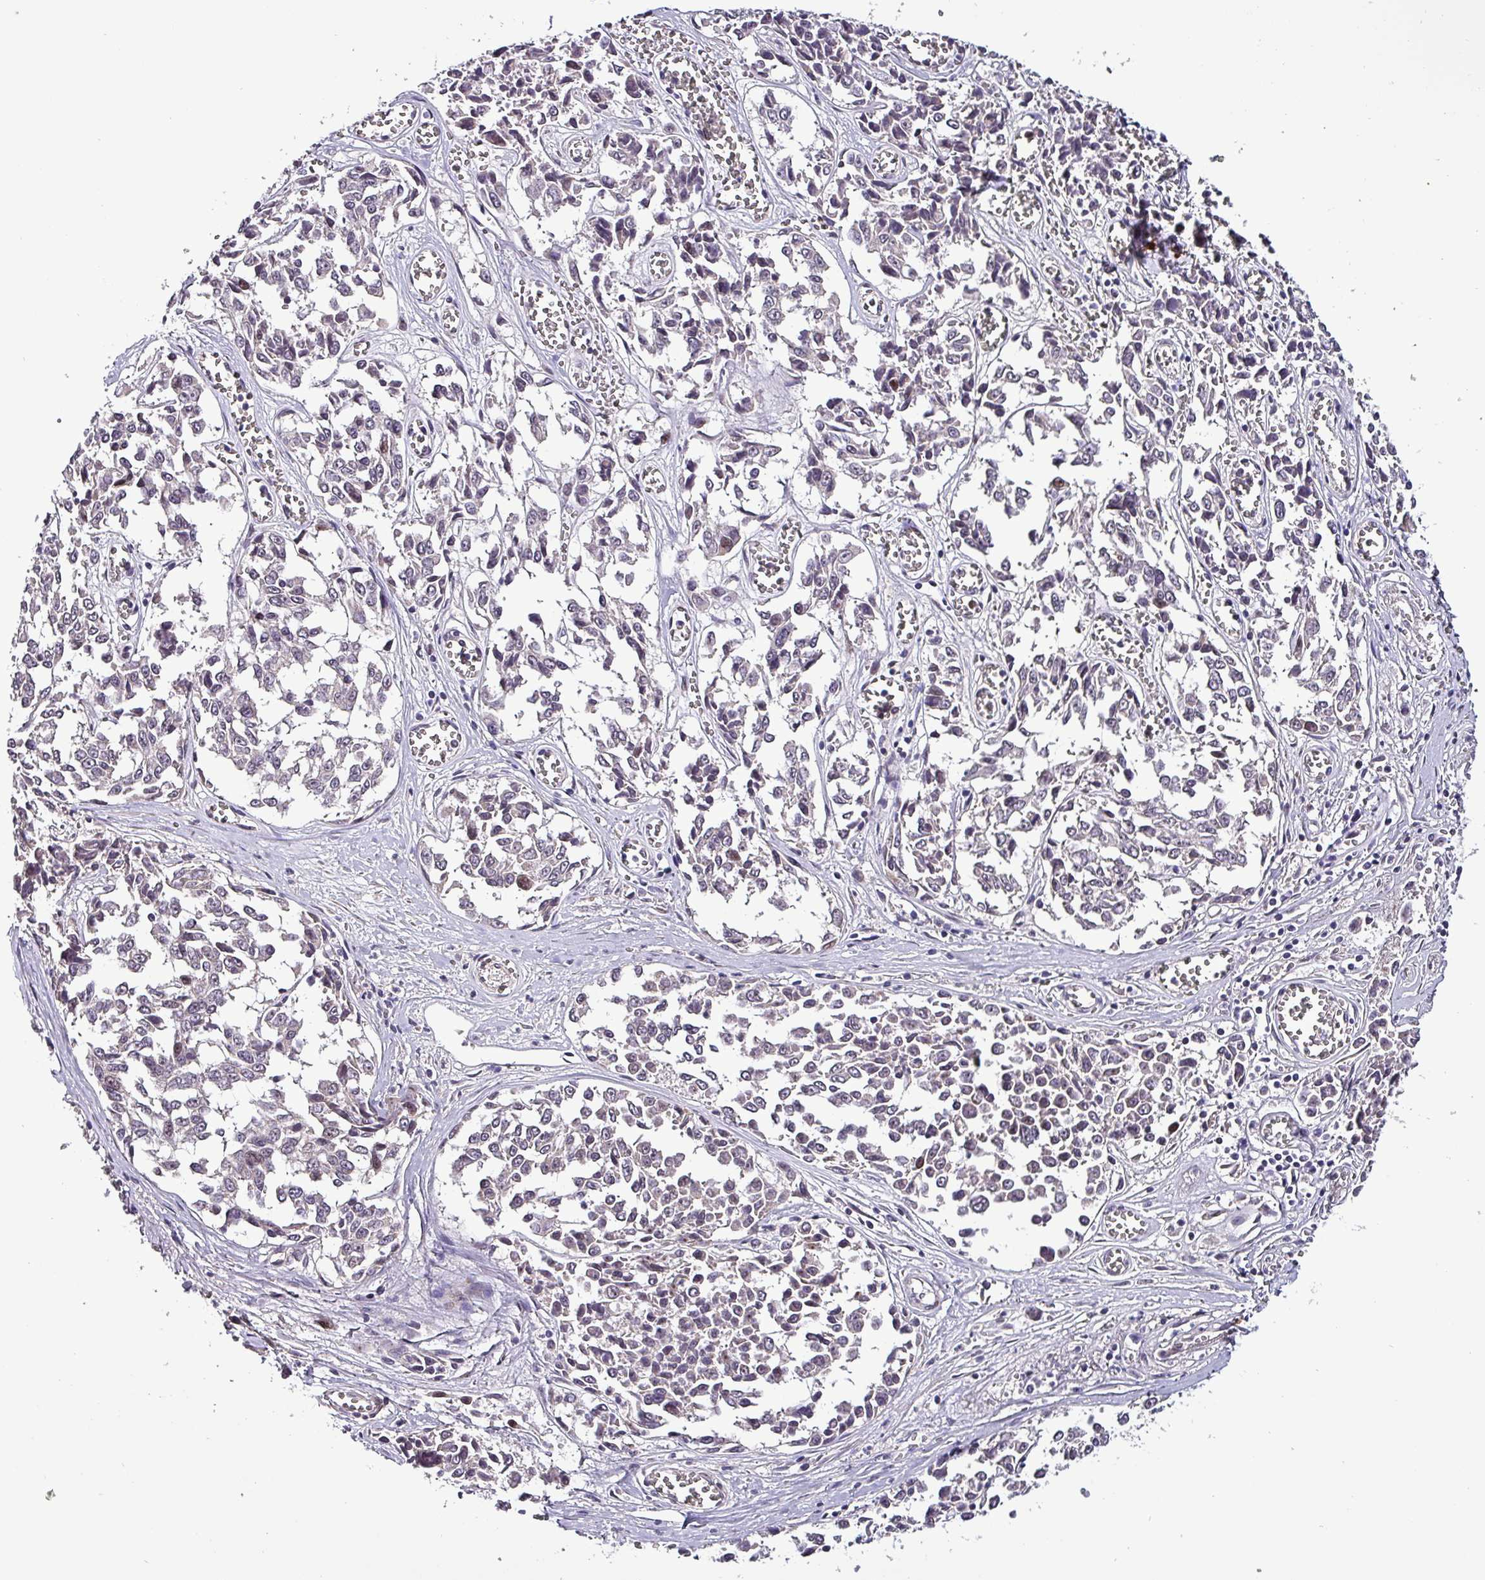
{"staining": {"intensity": "weak", "quantity": "<25%", "location": "cytoplasmic/membranous,nuclear"}, "tissue": "melanoma", "cell_type": "Tumor cells", "image_type": "cancer", "snomed": [{"axis": "morphology", "description": "Malignant melanoma, NOS"}, {"axis": "topography", "description": "Skin"}], "caption": "The image displays no staining of tumor cells in malignant melanoma. The staining is performed using DAB (3,3'-diaminobenzidine) brown chromogen with nuclei counter-stained in using hematoxylin.", "gene": "GRAPL", "patient": {"sex": "female", "age": 64}}